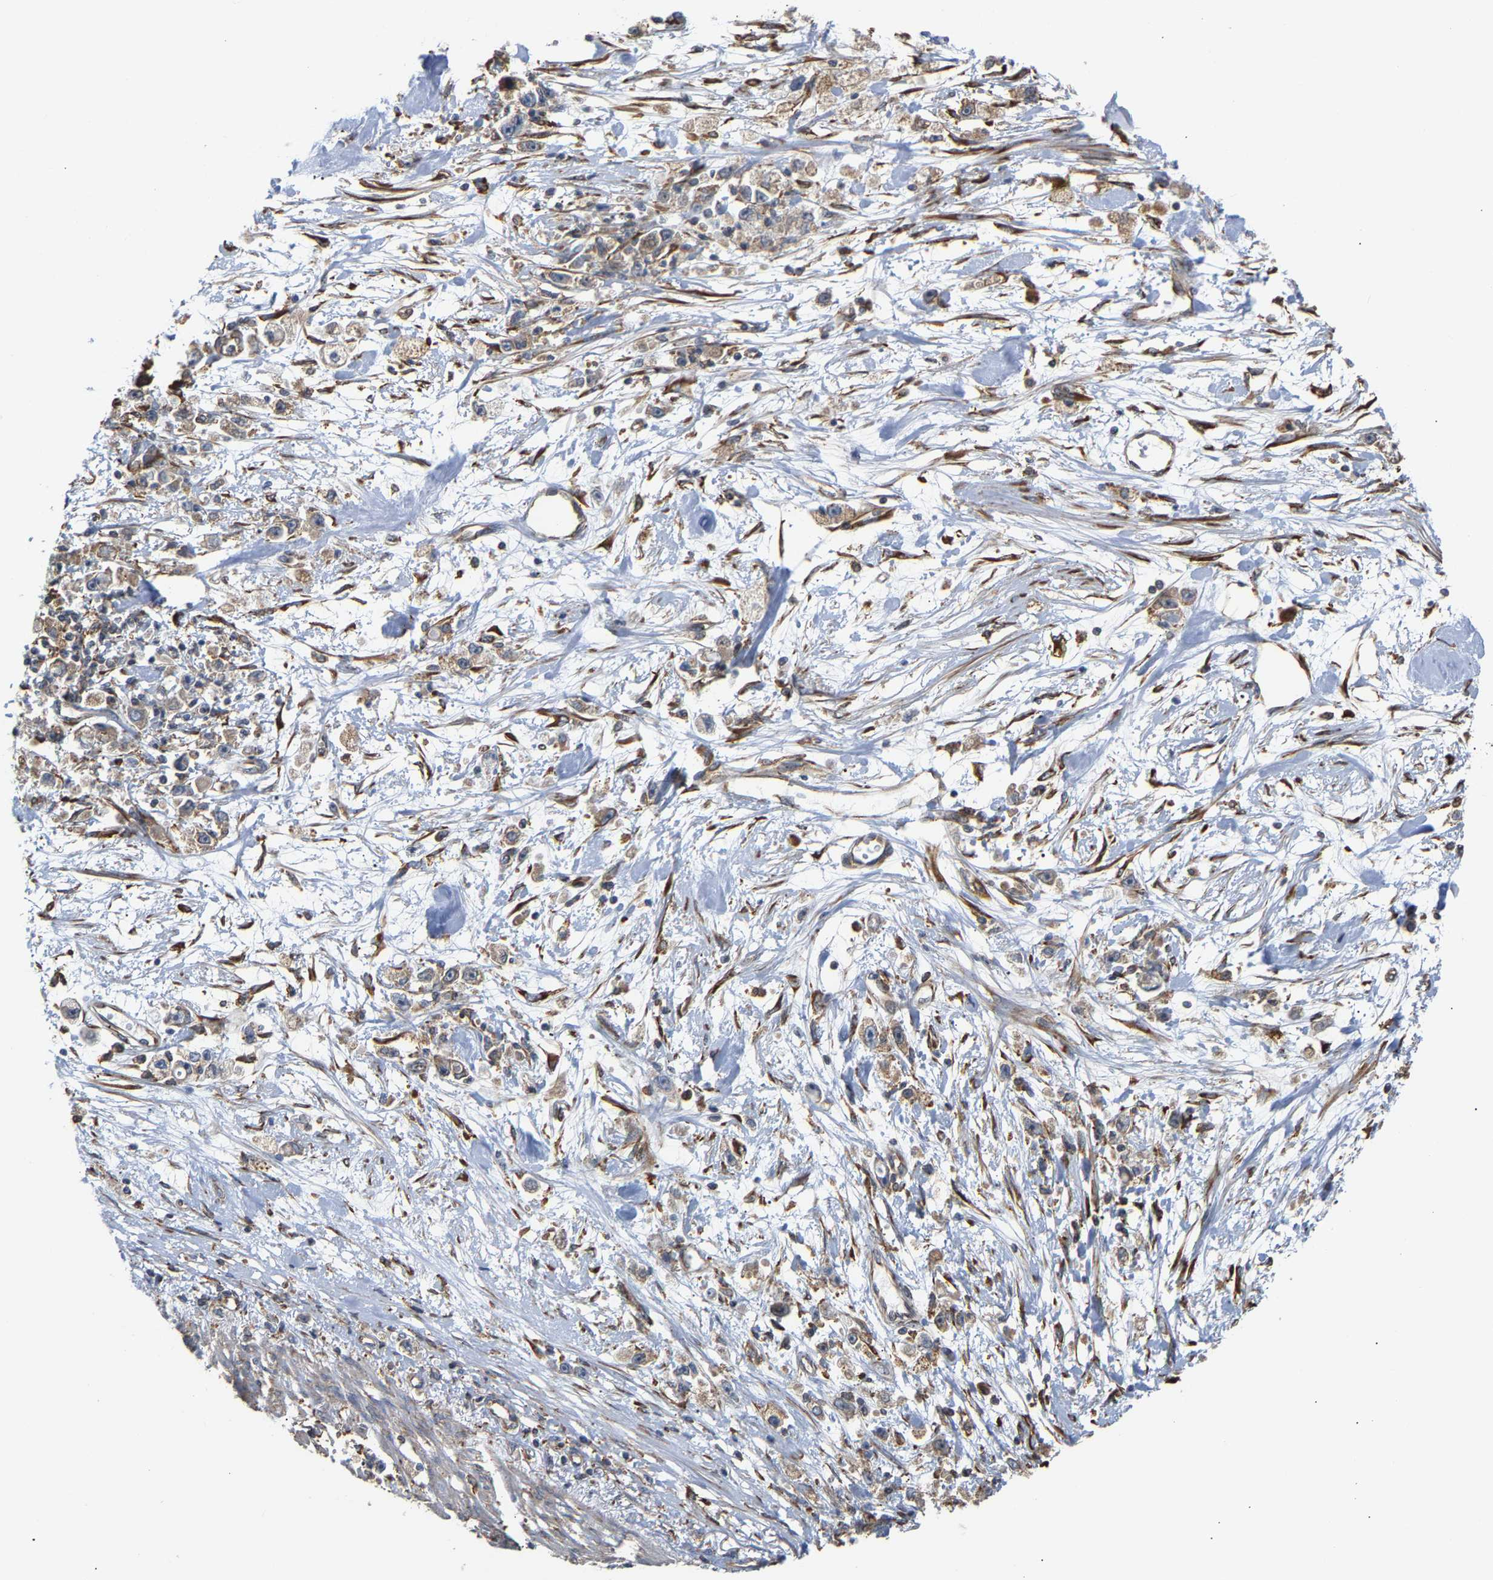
{"staining": {"intensity": "weak", "quantity": ">75%", "location": "cytoplasmic/membranous"}, "tissue": "stomach cancer", "cell_type": "Tumor cells", "image_type": "cancer", "snomed": [{"axis": "morphology", "description": "Adenocarcinoma, NOS"}, {"axis": "topography", "description": "Stomach"}], "caption": "Immunohistochemical staining of human stomach adenocarcinoma reveals low levels of weak cytoplasmic/membranous staining in about >75% of tumor cells.", "gene": "ARAP1", "patient": {"sex": "female", "age": 59}}